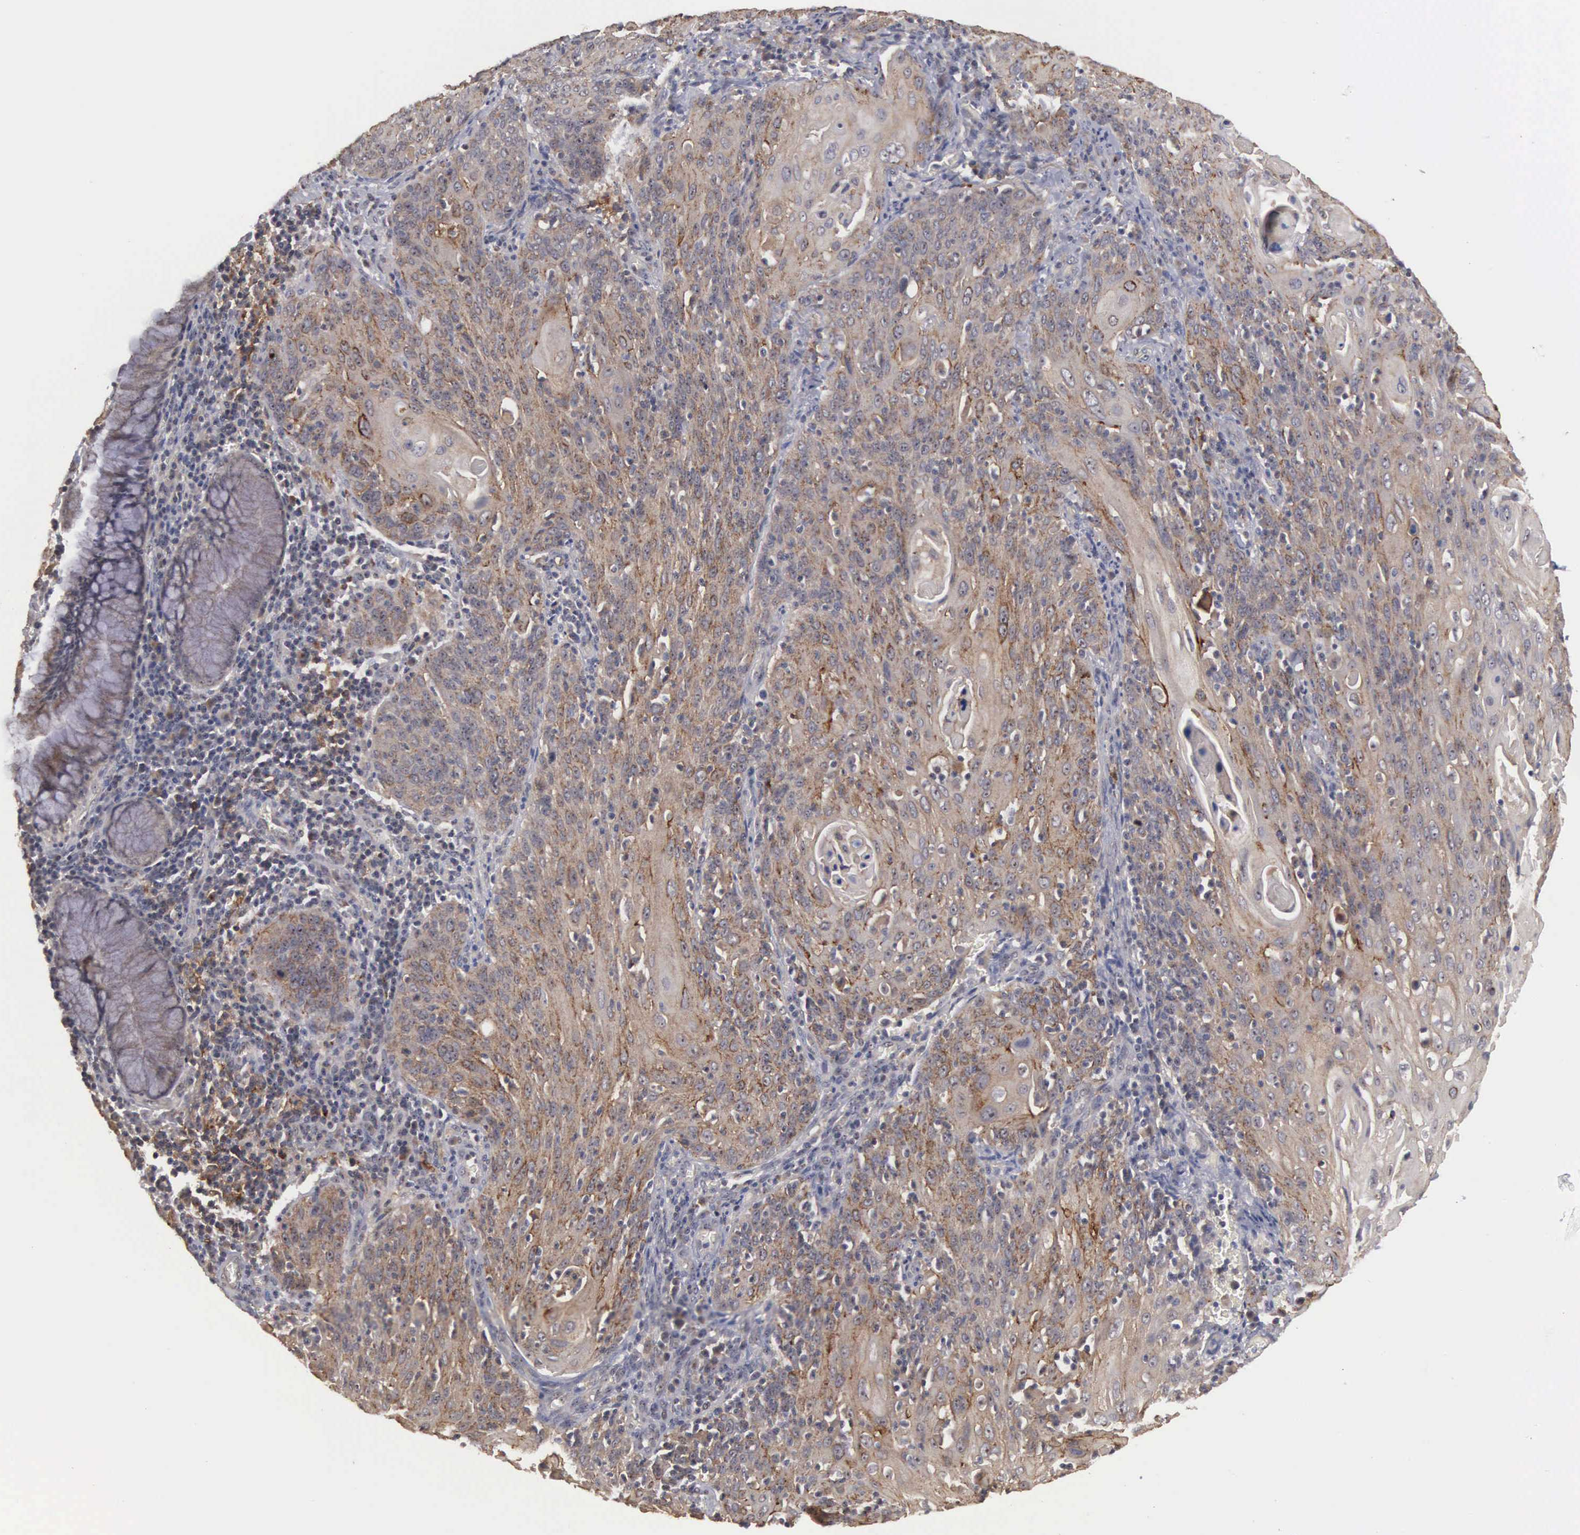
{"staining": {"intensity": "strong", "quantity": ">75%", "location": "cytoplasmic/membranous"}, "tissue": "cervical cancer", "cell_type": "Tumor cells", "image_type": "cancer", "snomed": [{"axis": "morphology", "description": "Squamous cell carcinoma, NOS"}, {"axis": "topography", "description": "Cervix"}], "caption": "Immunohistochemical staining of cervical squamous cell carcinoma demonstrates high levels of strong cytoplasmic/membranous protein positivity in about >75% of tumor cells.", "gene": "AMN", "patient": {"sex": "female", "age": 54}}